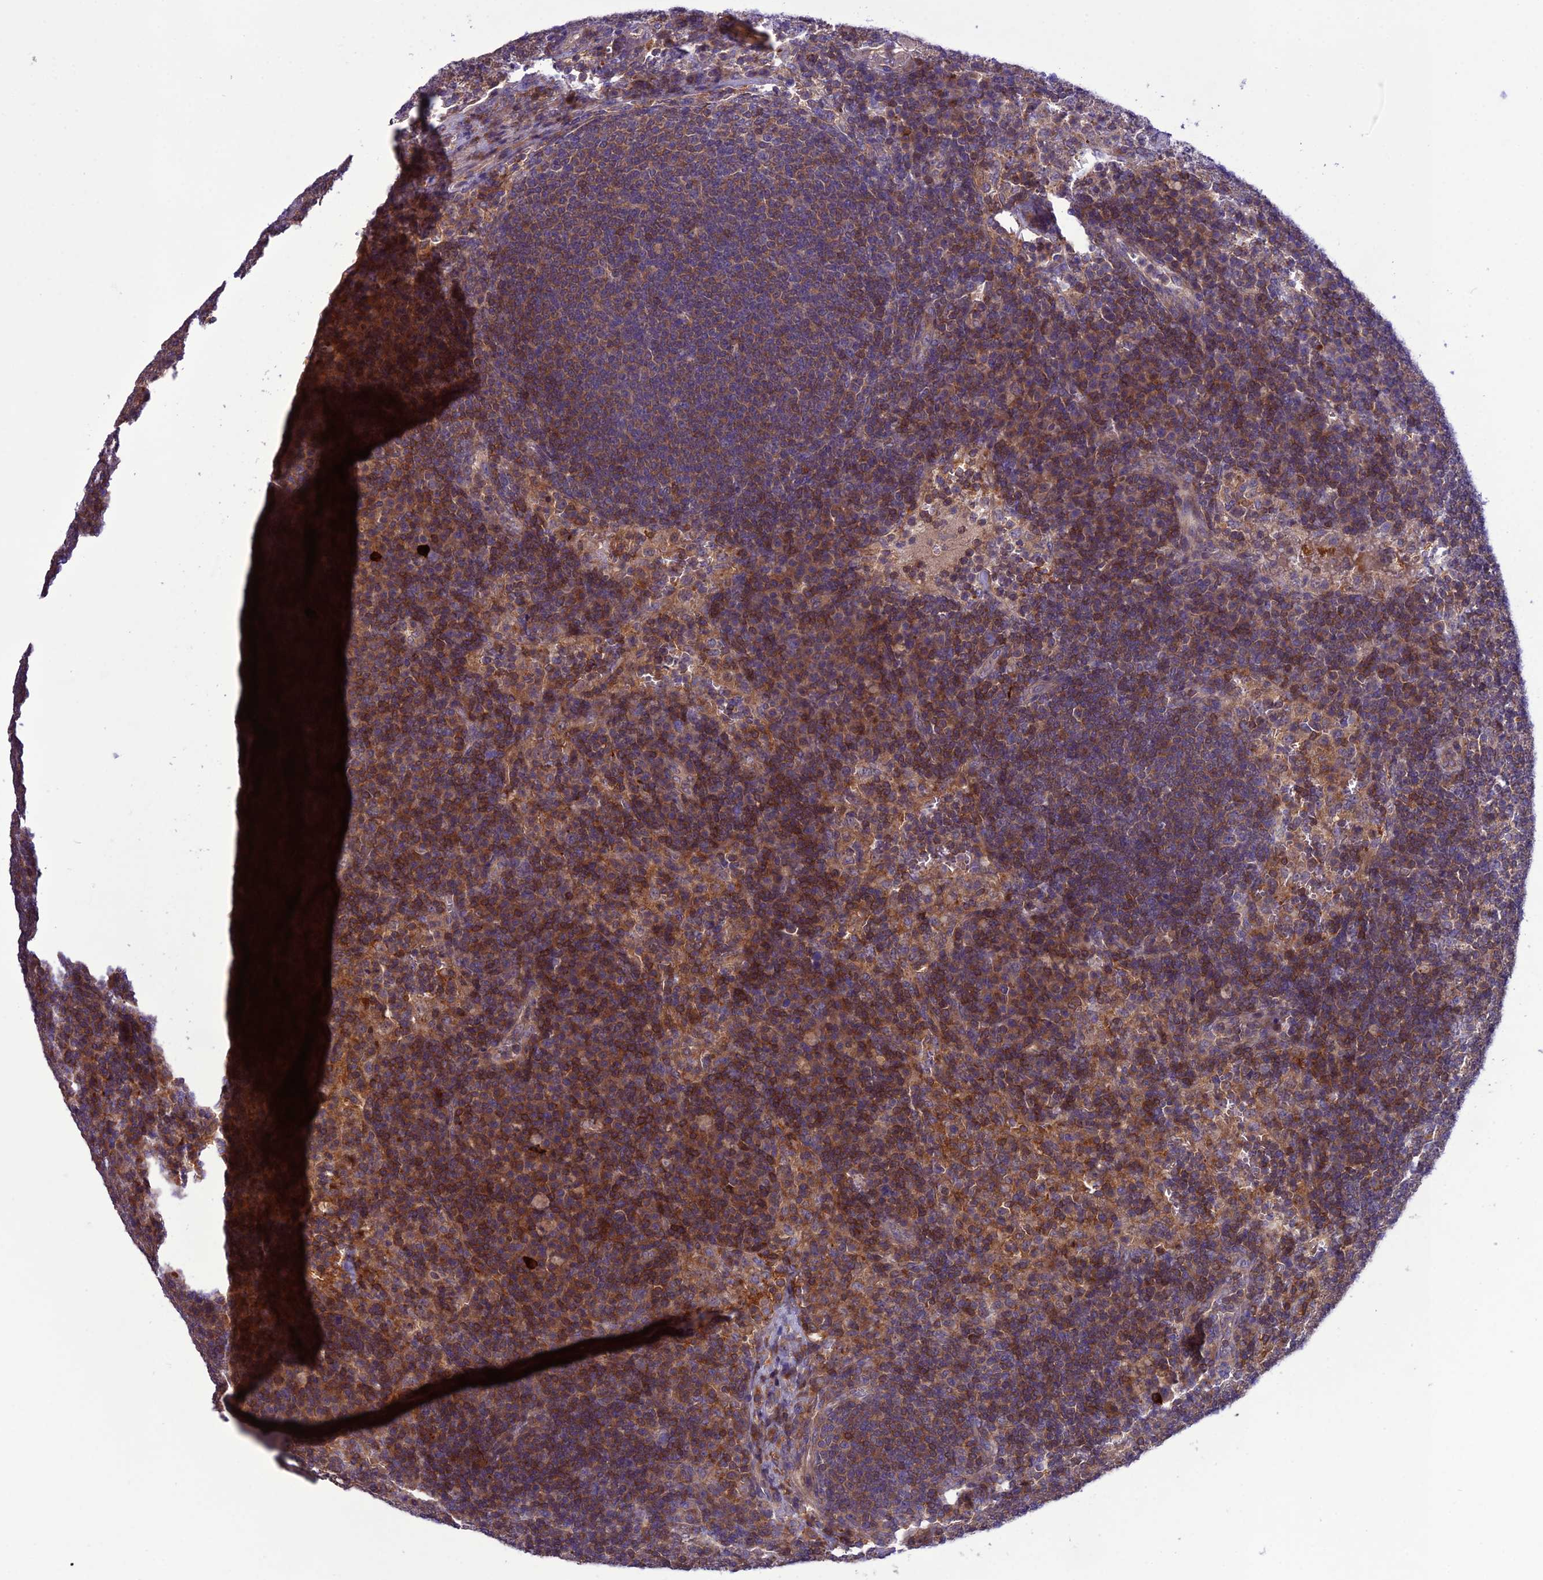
{"staining": {"intensity": "negative", "quantity": "none", "location": "none"}, "tissue": "lymph node", "cell_type": "Germinal center cells", "image_type": "normal", "snomed": [{"axis": "morphology", "description": "Normal tissue, NOS"}, {"axis": "topography", "description": "Lymph node"}], "caption": "Human lymph node stained for a protein using IHC shows no staining in germinal center cells.", "gene": "GDF6", "patient": {"sex": "female", "age": 70}}